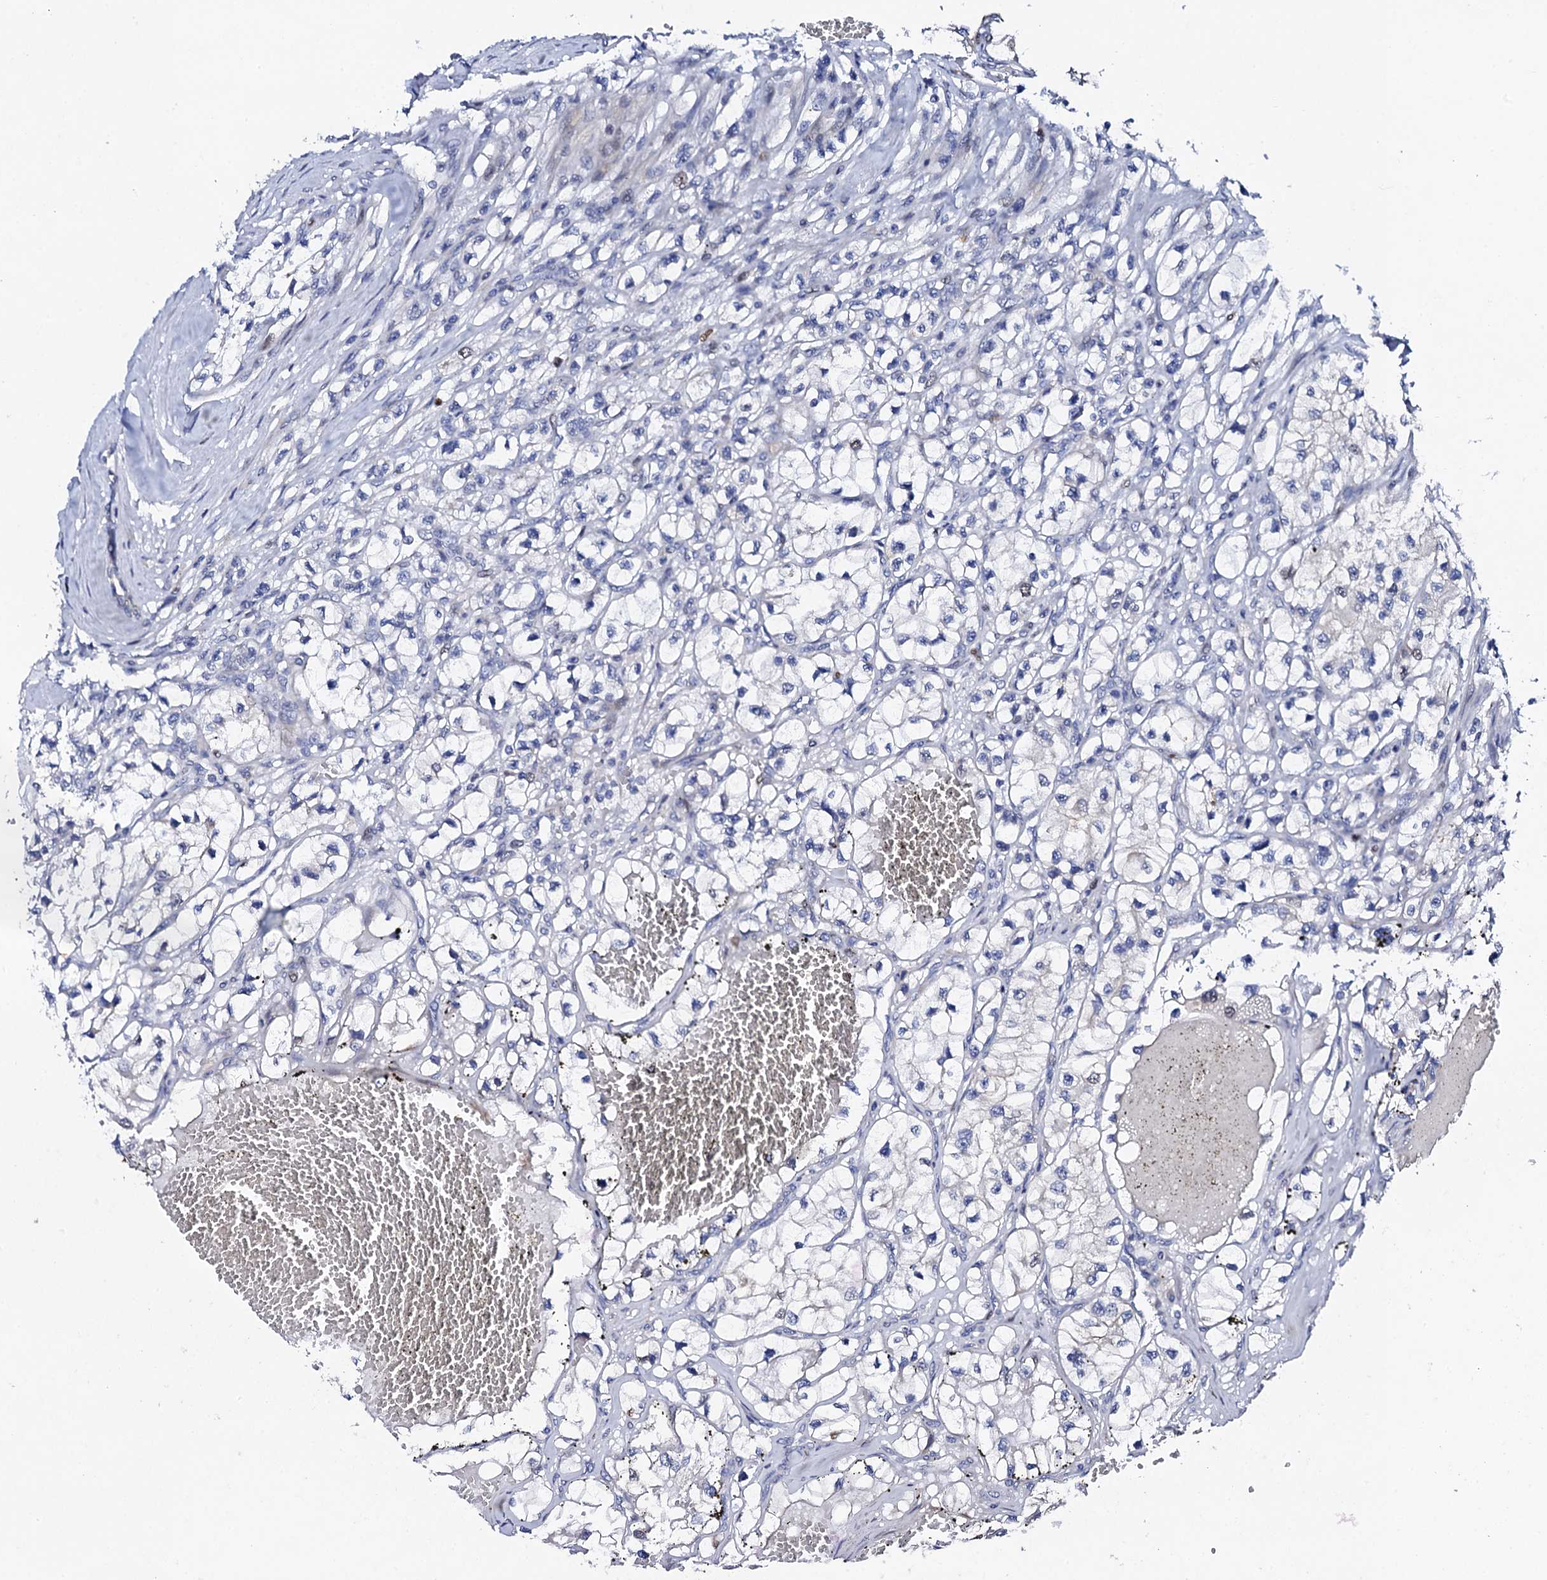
{"staining": {"intensity": "negative", "quantity": "none", "location": "none"}, "tissue": "renal cancer", "cell_type": "Tumor cells", "image_type": "cancer", "snomed": [{"axis": "morphology", "description": "Adenocarcinoma, NOS"}, {"axis": "topography", "description": "Kidney"}], "caption": "A photomicrograph of adenocarcinoma (renal) stained for a protein reveals no brown staining in tumor cells. Nuclei are stained in blue.", "gene": "NUDT13", "patient": {"sex": "female", "age": 57}}